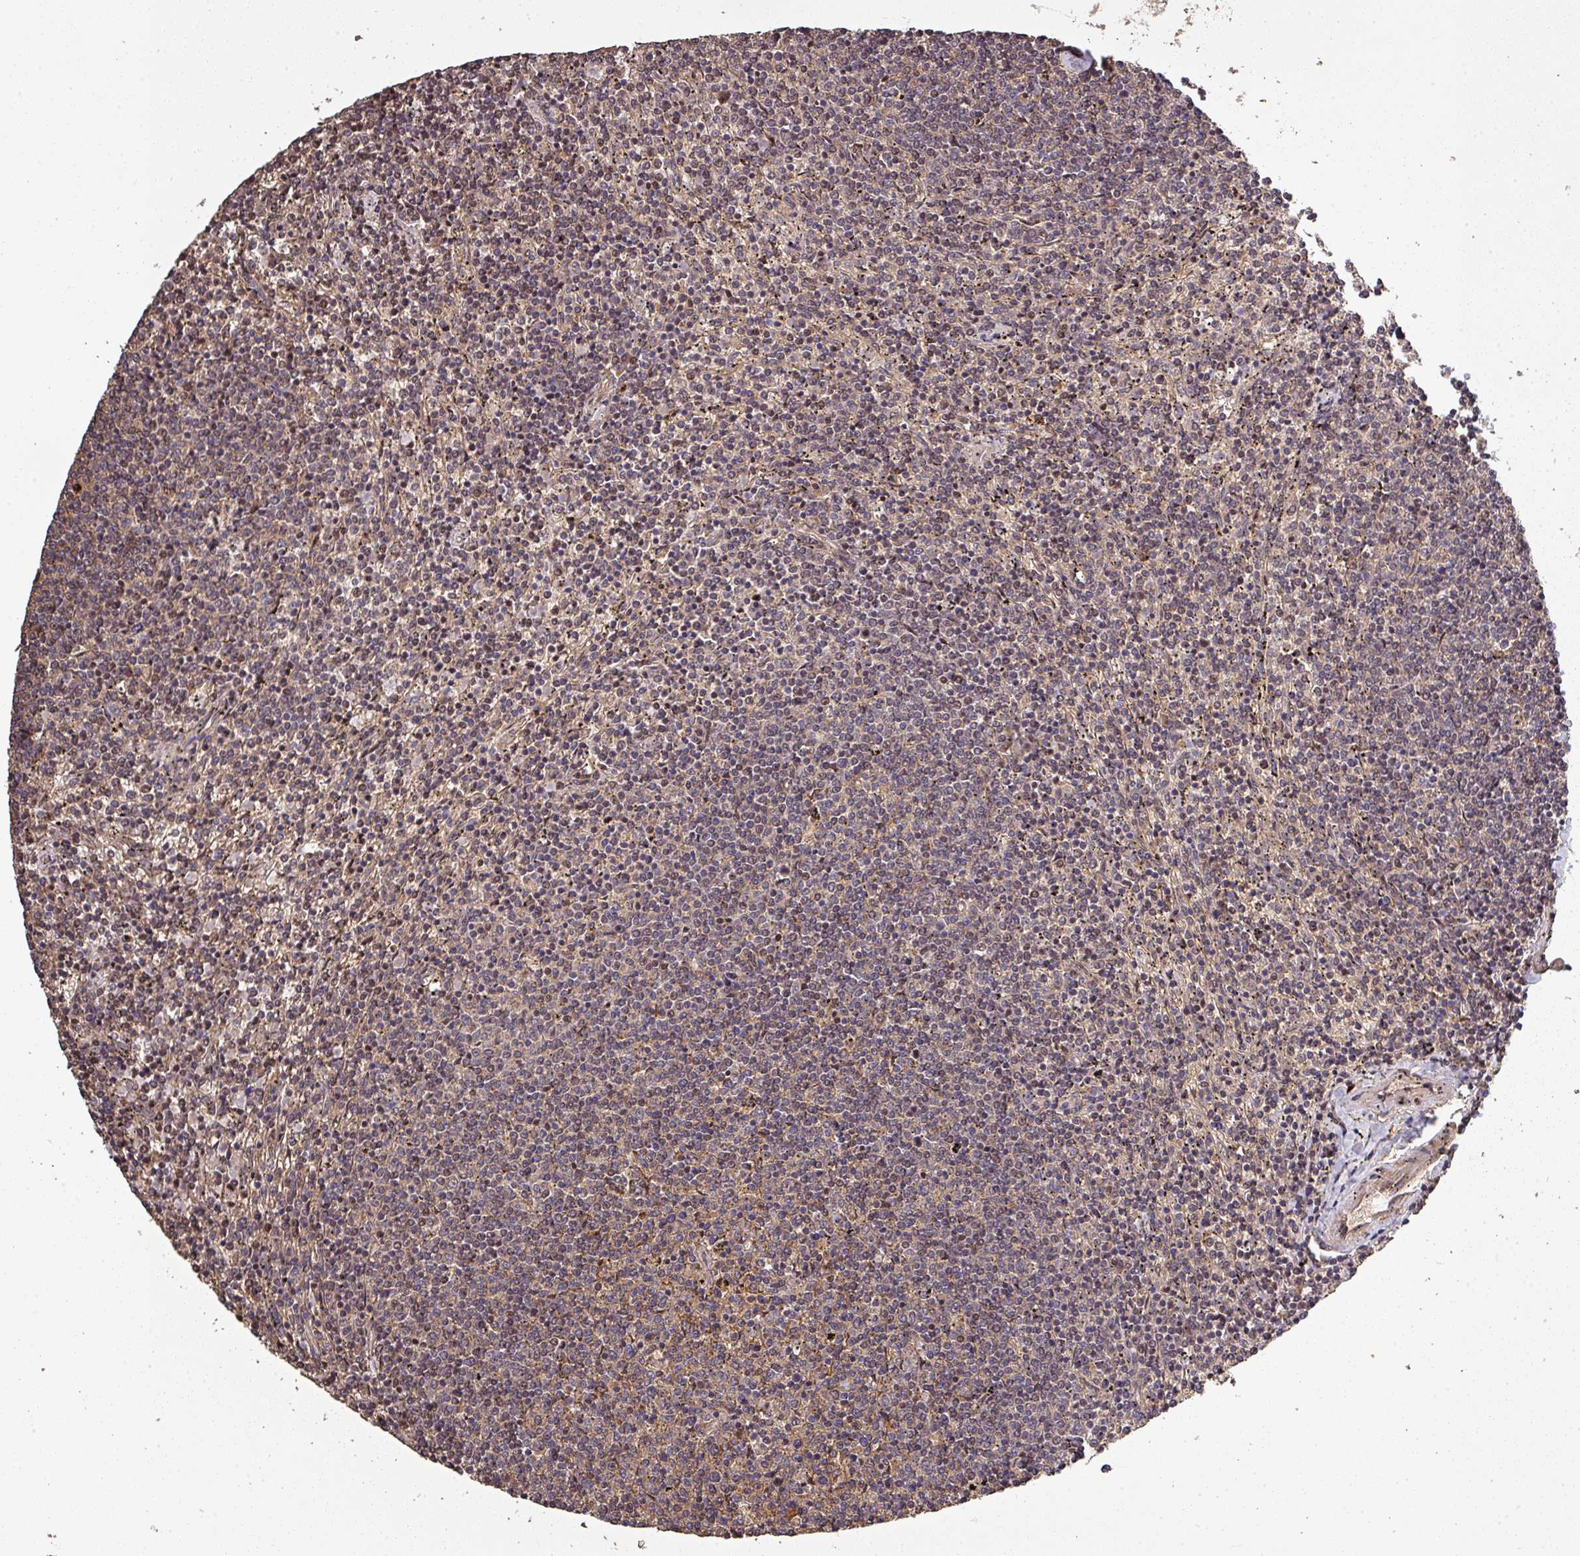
{"staining": {"intensity": "weak", "quantity": "<25%", "location": "cytoplasmic/membranous"}, "tissue": "lymphoma", "cell_type": "Tumor cells", "image_type": "cancer", "snomed": [{"axis": "morphology", "description": "Malignant lymphoma, non-Hodgkin's type, Low grade"}, {"axis": "topography", "description": "Spleen"}], "caption": "Tumor cells are negative for protein expression in human low-grade malignant lymphoma, non-Hodgkin's type.", "gene": "ISLR", "patient": {"sex": "female", "age": 50}}